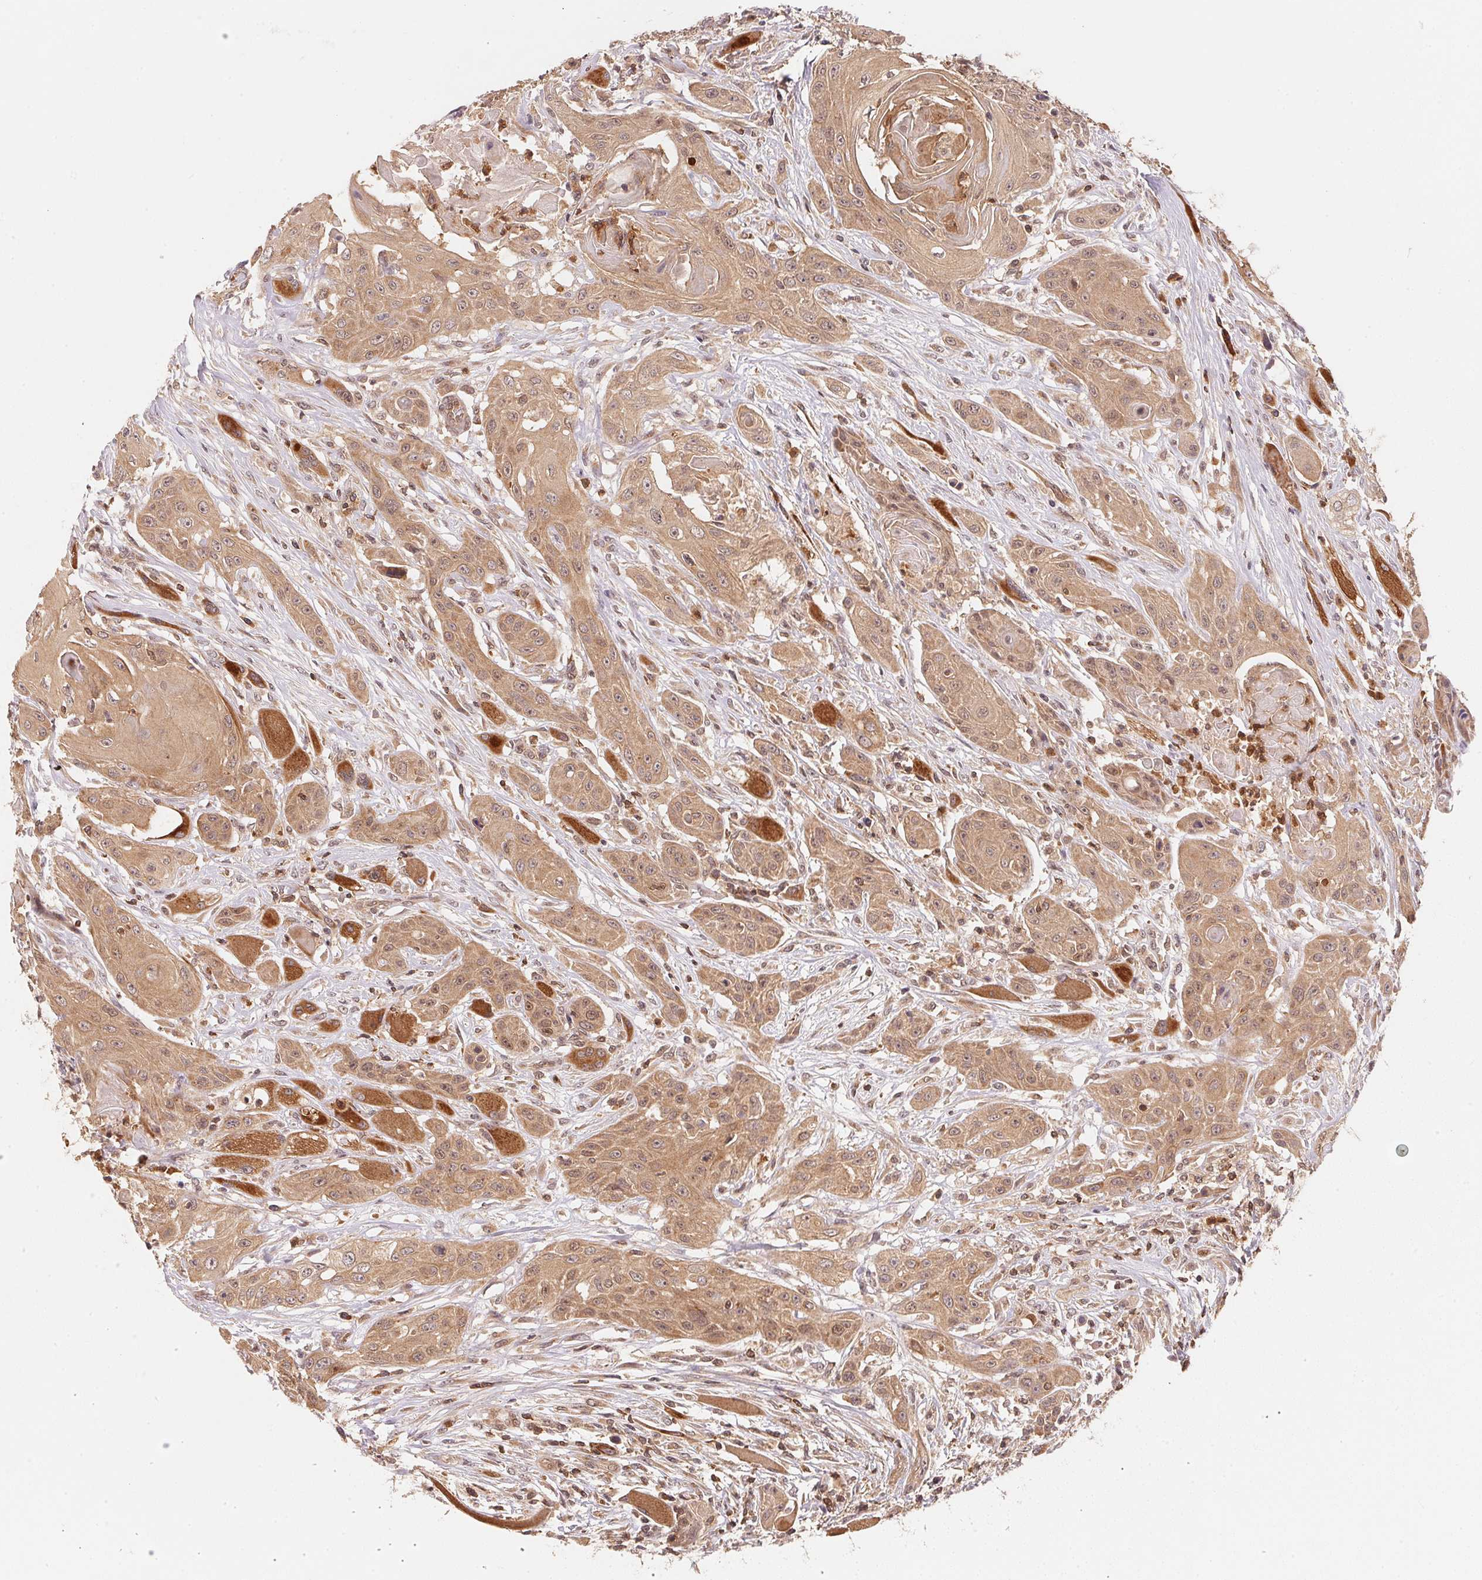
{"staining": {"intensity": "moderate", "quantity": ">75%", "location": "cytoplasmic/membranous,nuclear"}, "tissue": "head and neck cancer", "cell_type": "Tumor cells", "image_type": "cancer", "snomed": [{"axis": "morphology", "description": "Squamous cell carcinoma, NOS"}, {"axis": "topography", "description": "Oral tissue"}, {"axis": "topography", "description": "Head-Neck"}, {"axis": "topography", "description": "Neck, NOS"}], "caption": "Immunohistochemical staining of head and neck squamous cell carcinoma reveals medium levels of moderate cytoplasmic/membranous and nuclear positivity in about >75% of tumor cells.", "gene": "CCDC102B", "patient": {"sex": "female", "age": 55}}